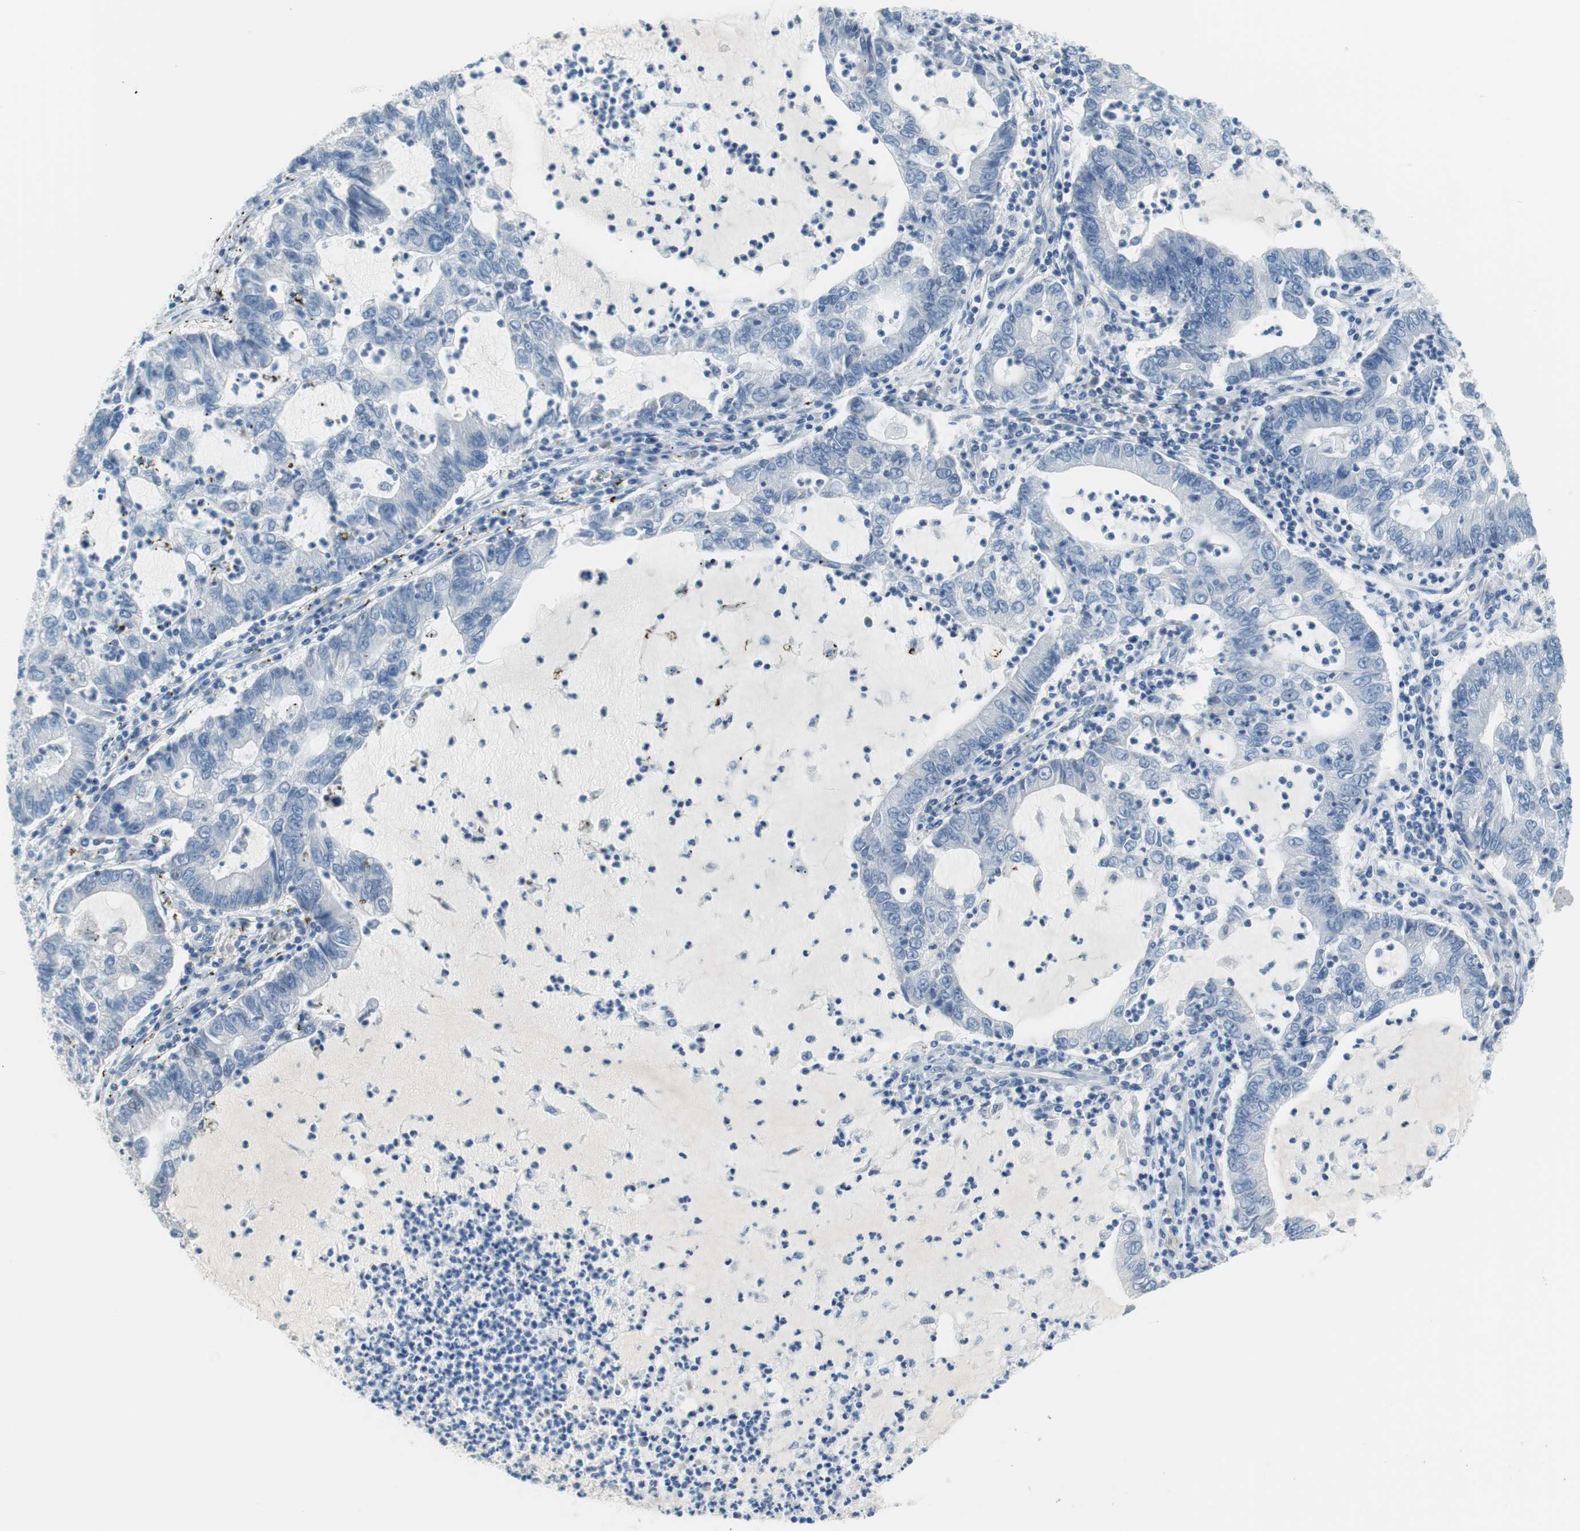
{"staining": {"intensity": "negative", "quantity": "none", "location": "none"}, "tissue": "lung cancer", "cell_type": "Tumor cells", "image_type": "cancer", "snomed": [{"axis": "morphology", "description": "Adenocarcinoma, NOS"}, {"axis": "topography", "description": "Lung"}], "caption": "An immunohistochemistry (IHC) image of lung cancer (adenocarcinoma) is shown. There is no staining in tumor cells of lung cancer (adenocarcinoma).", "gene": "MYH1", "patient": {"sex": "female", "age": 51}}